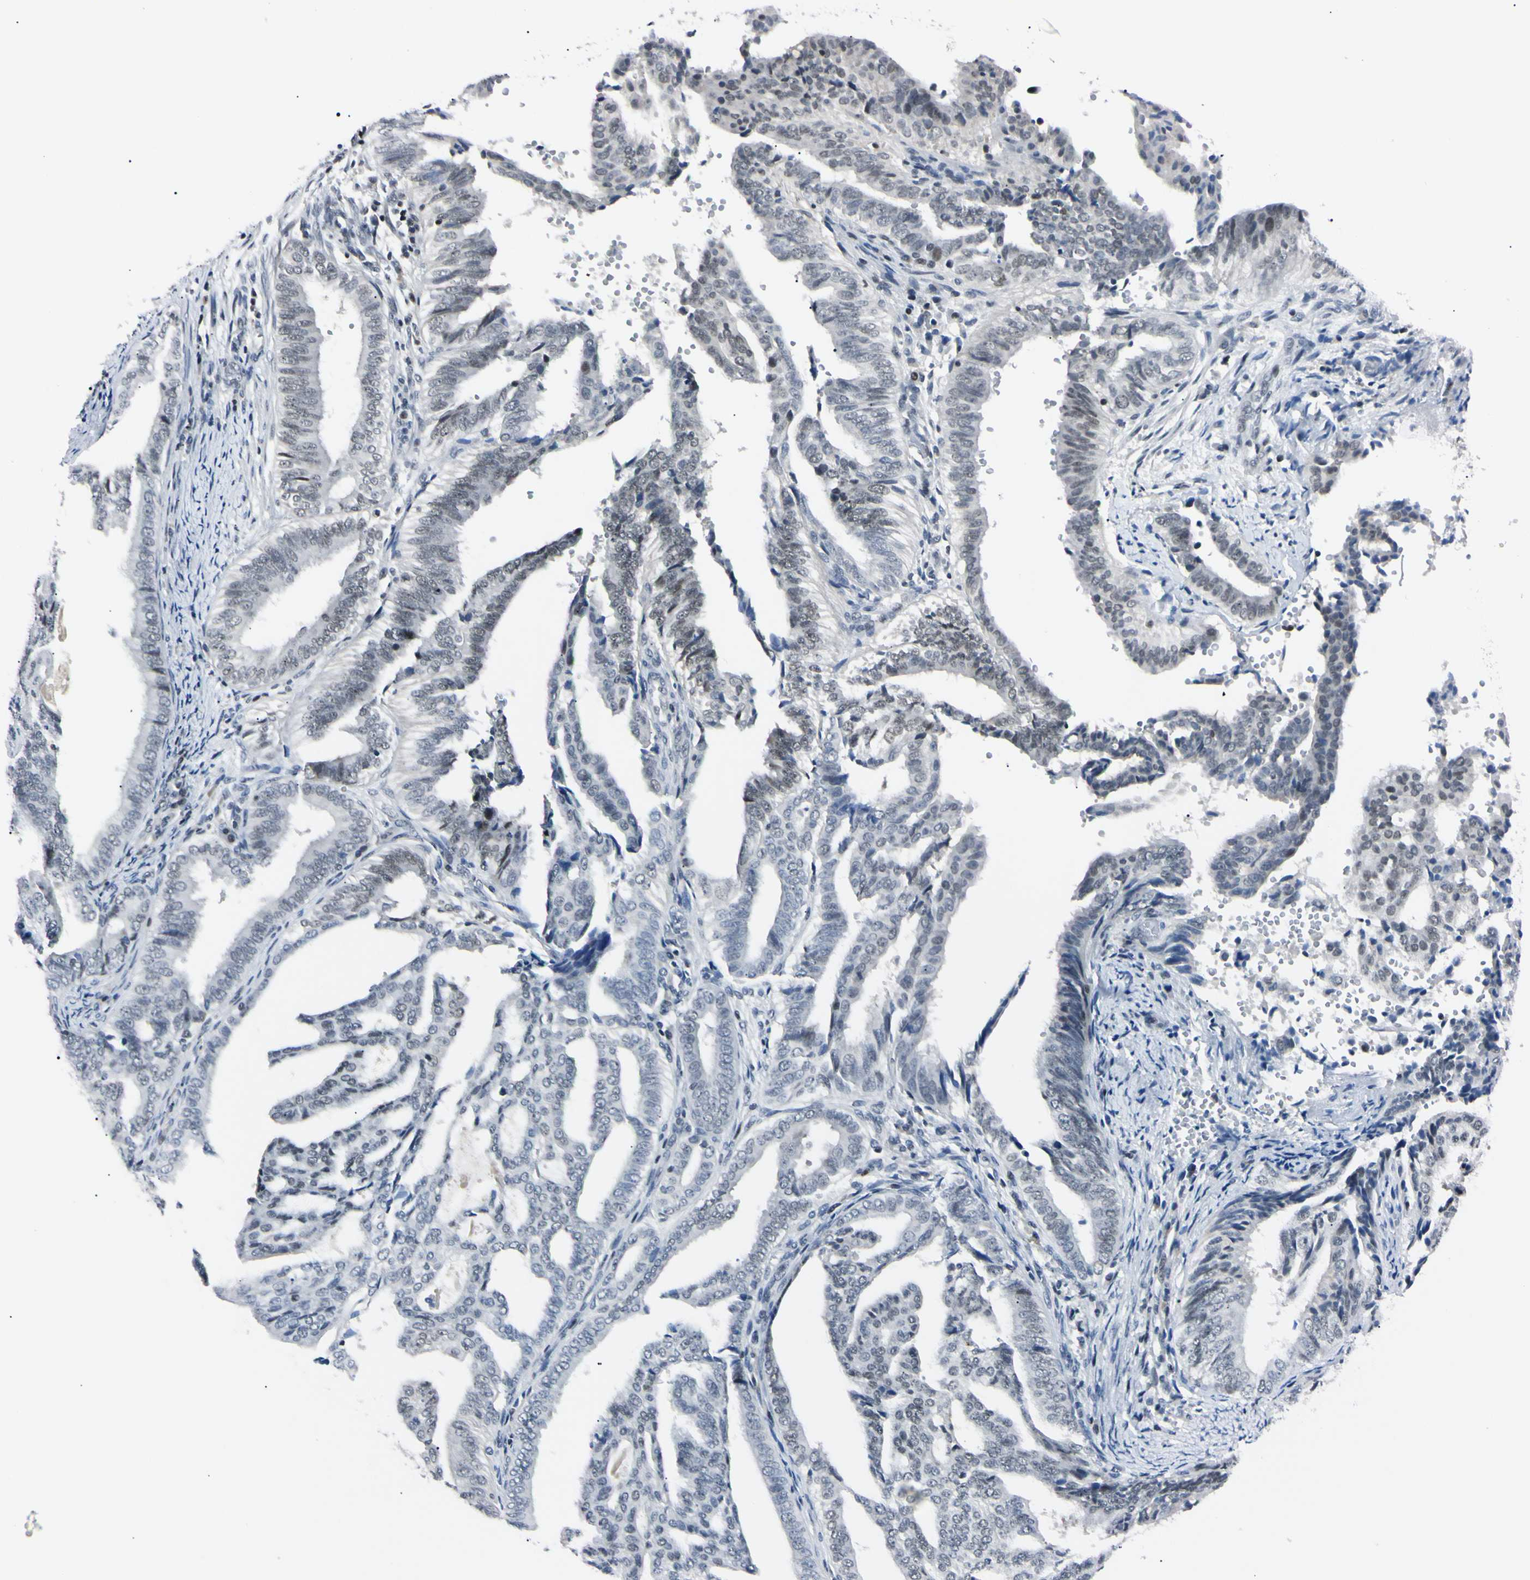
{"staining": {"intensity": "weak", "quantity": "25%-75%", "location": "nuclear"}, "tissue": "endometrial cancer", "cell_type": "Tumor cells", "image_type": "cancer", "snomed": [{"axis": "morphology", "description": "Adenocarcinoma, NOS"}, {"axis": "topography", "description": "Endometrium"}], "caption": "Weak nuclear protein staining is appreciated in approximately 25%-75% of tumor cells in endometrial cancer (adenocarcinoma). Using DAB (3,3'-diaminobenzidine) (brown) and hematoxylin (blue) stains, captured at high magnification using brightfield microscopy.", "gene": "C1orf174", "patient": {"sex": "female", "age": 58}}